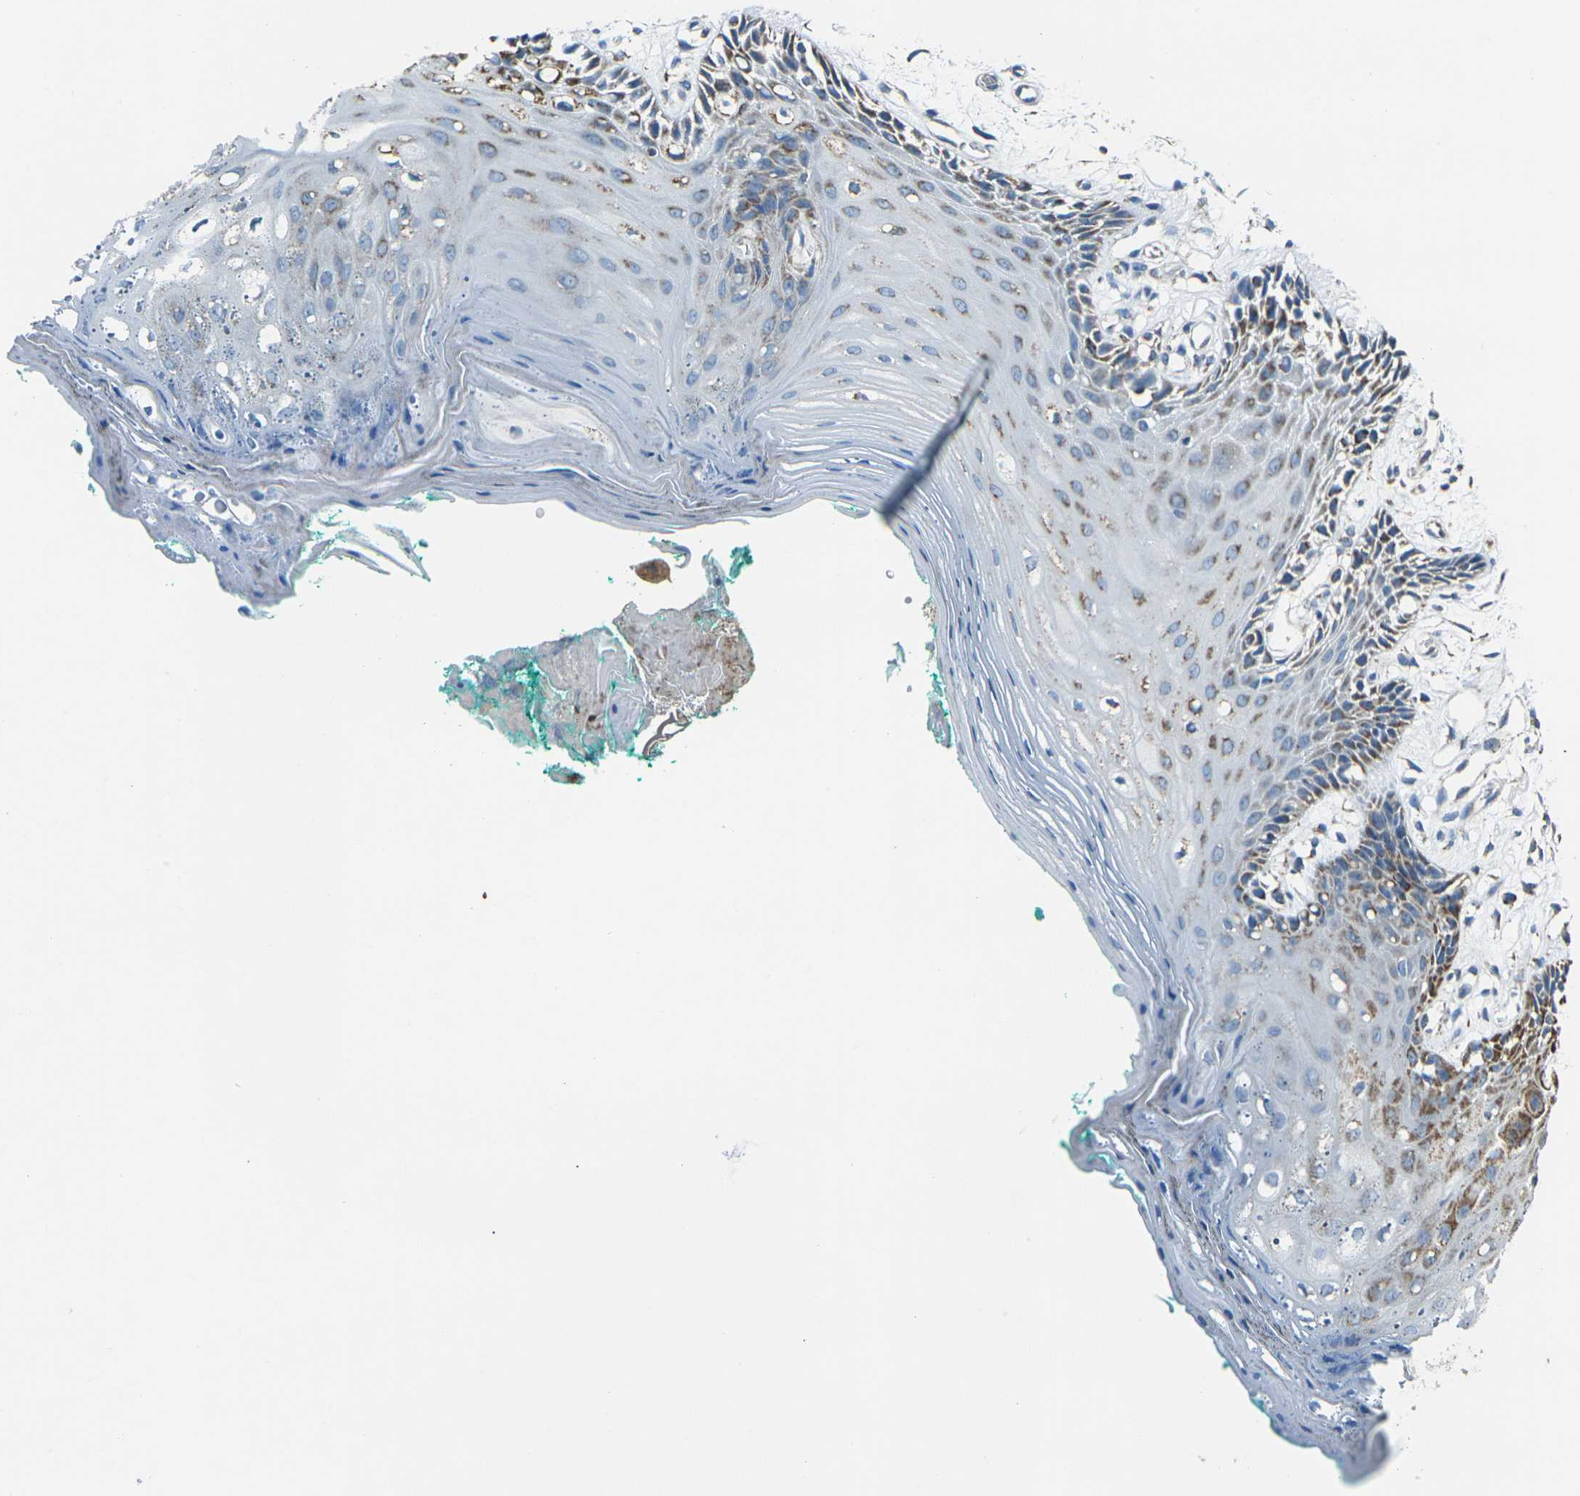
{"staining": {"intensity": "moderate", "quantity": "25%-75%", "location": "cytoplasmic/membranous"}, "tissue": "oral mucosa", "cell_type": "Squamous epithelial cells", "image_type": "normal", "snomed": [{"axis": "morphology", "description": "Normal tissue, NOS"}, {"axis": "topography", "description": "Skeletal muscle"}, {"axis": "topography", "description": "Oral tissue"}, {"axis": "topography", "description": "Peripheral nerve tissue"}], "caption": "This is a micrograph of immunohistochemistry (IHC) staining of unremarkable oral mucosa, which shows moderate staining in the cytoplasmic/membranous of squamous epithelial cells.", "gene": "IRF3", "patient": {"sex": "female", "age": 84}}